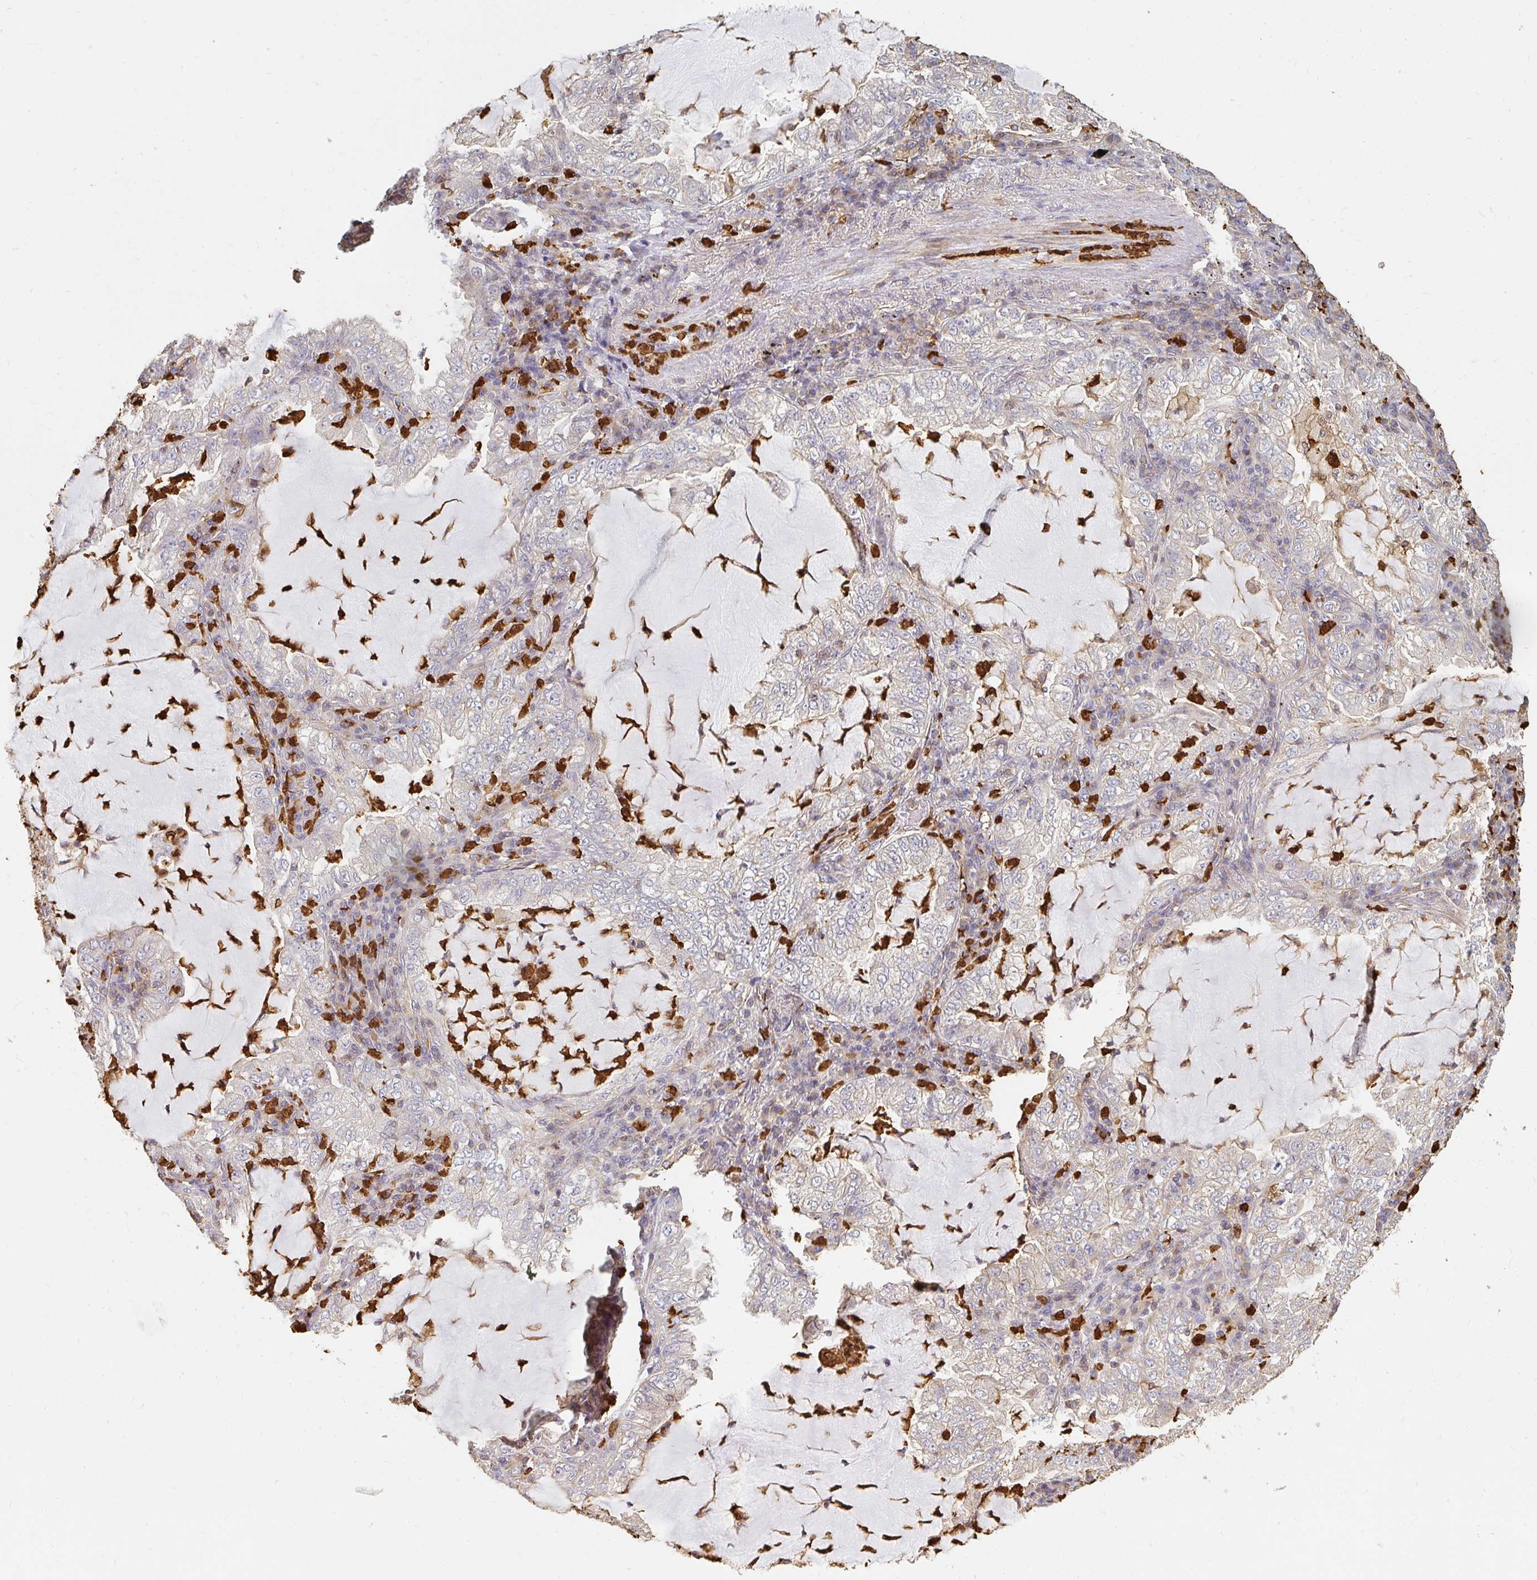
{"staining": {"intensity": "negative", "quantity": "none", "location": "none"}, "tissue": "lung cancer", "cell_type": "Tumor cells", "image_type": "cancer", "snomed": [{"axis": "morphology", "description": "Adenocarcinoma, NOS"}, {"axis": "topography", "description": "Lung"}], "caption": "The immunohistochemistry (IHC) micrograph has no significant positivity in tumor cells of lung adenocarcinoma tissue.", "gene": "CNTRL", "patient": {"sex": "female", "age": 73}}